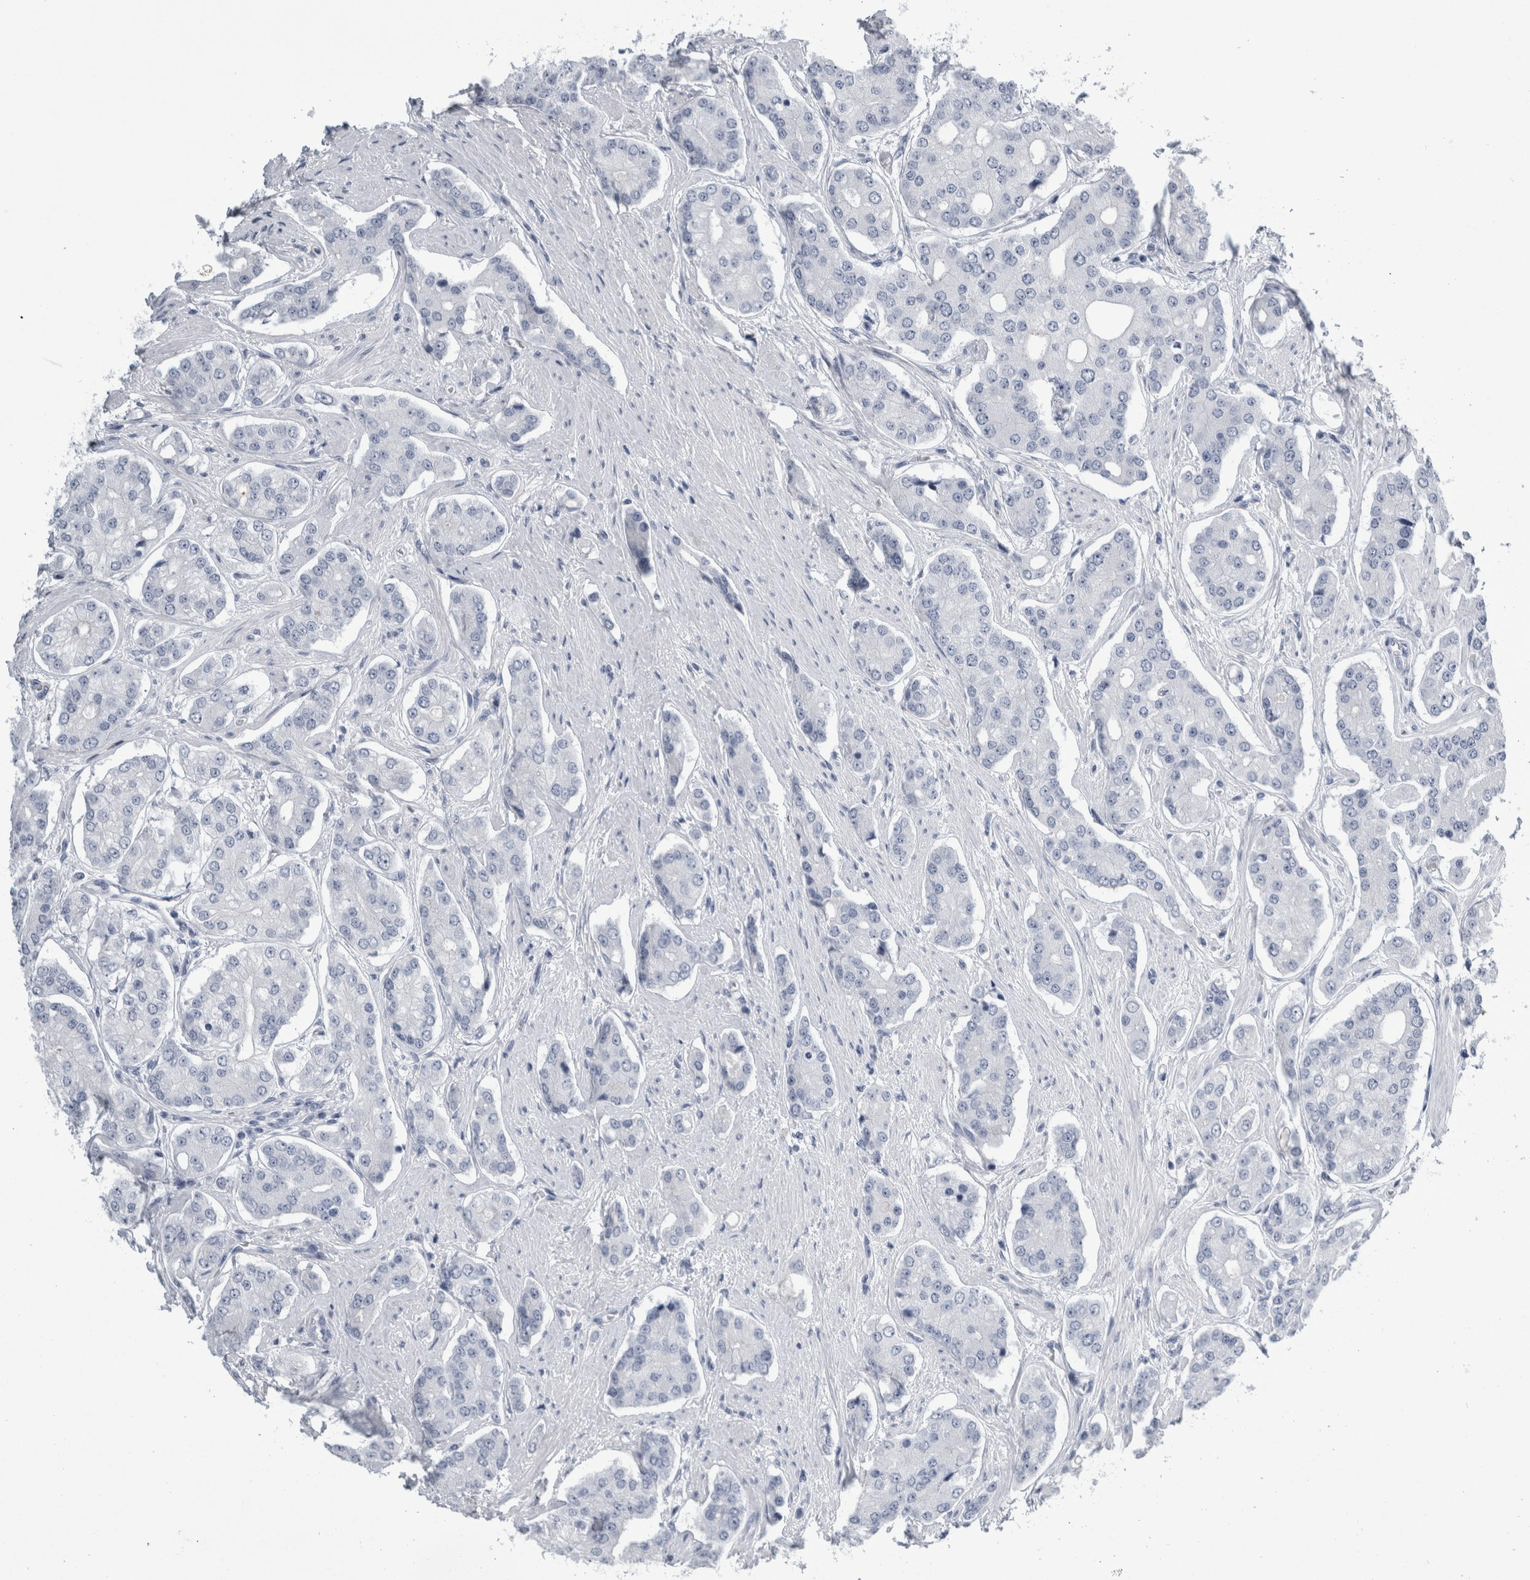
{"staining": {"intensity": "negative", "quantity": "none", "location": "none"}, "tissue": "prostate cancer", "cell_type": "Tumor cells", "image_type": "cancer", "snomed": [{"axis": "morphology", "description": "Adenocarcinoma, High grade"}, {"axis": "topography", "description": "Prostate"}], "caption": "Tumor cells are negative for protein expression in human prostate adenocarcinoma (high-grade).", "gene": "ANKFY1", "patient": {"sex": "male", "age": 71}}